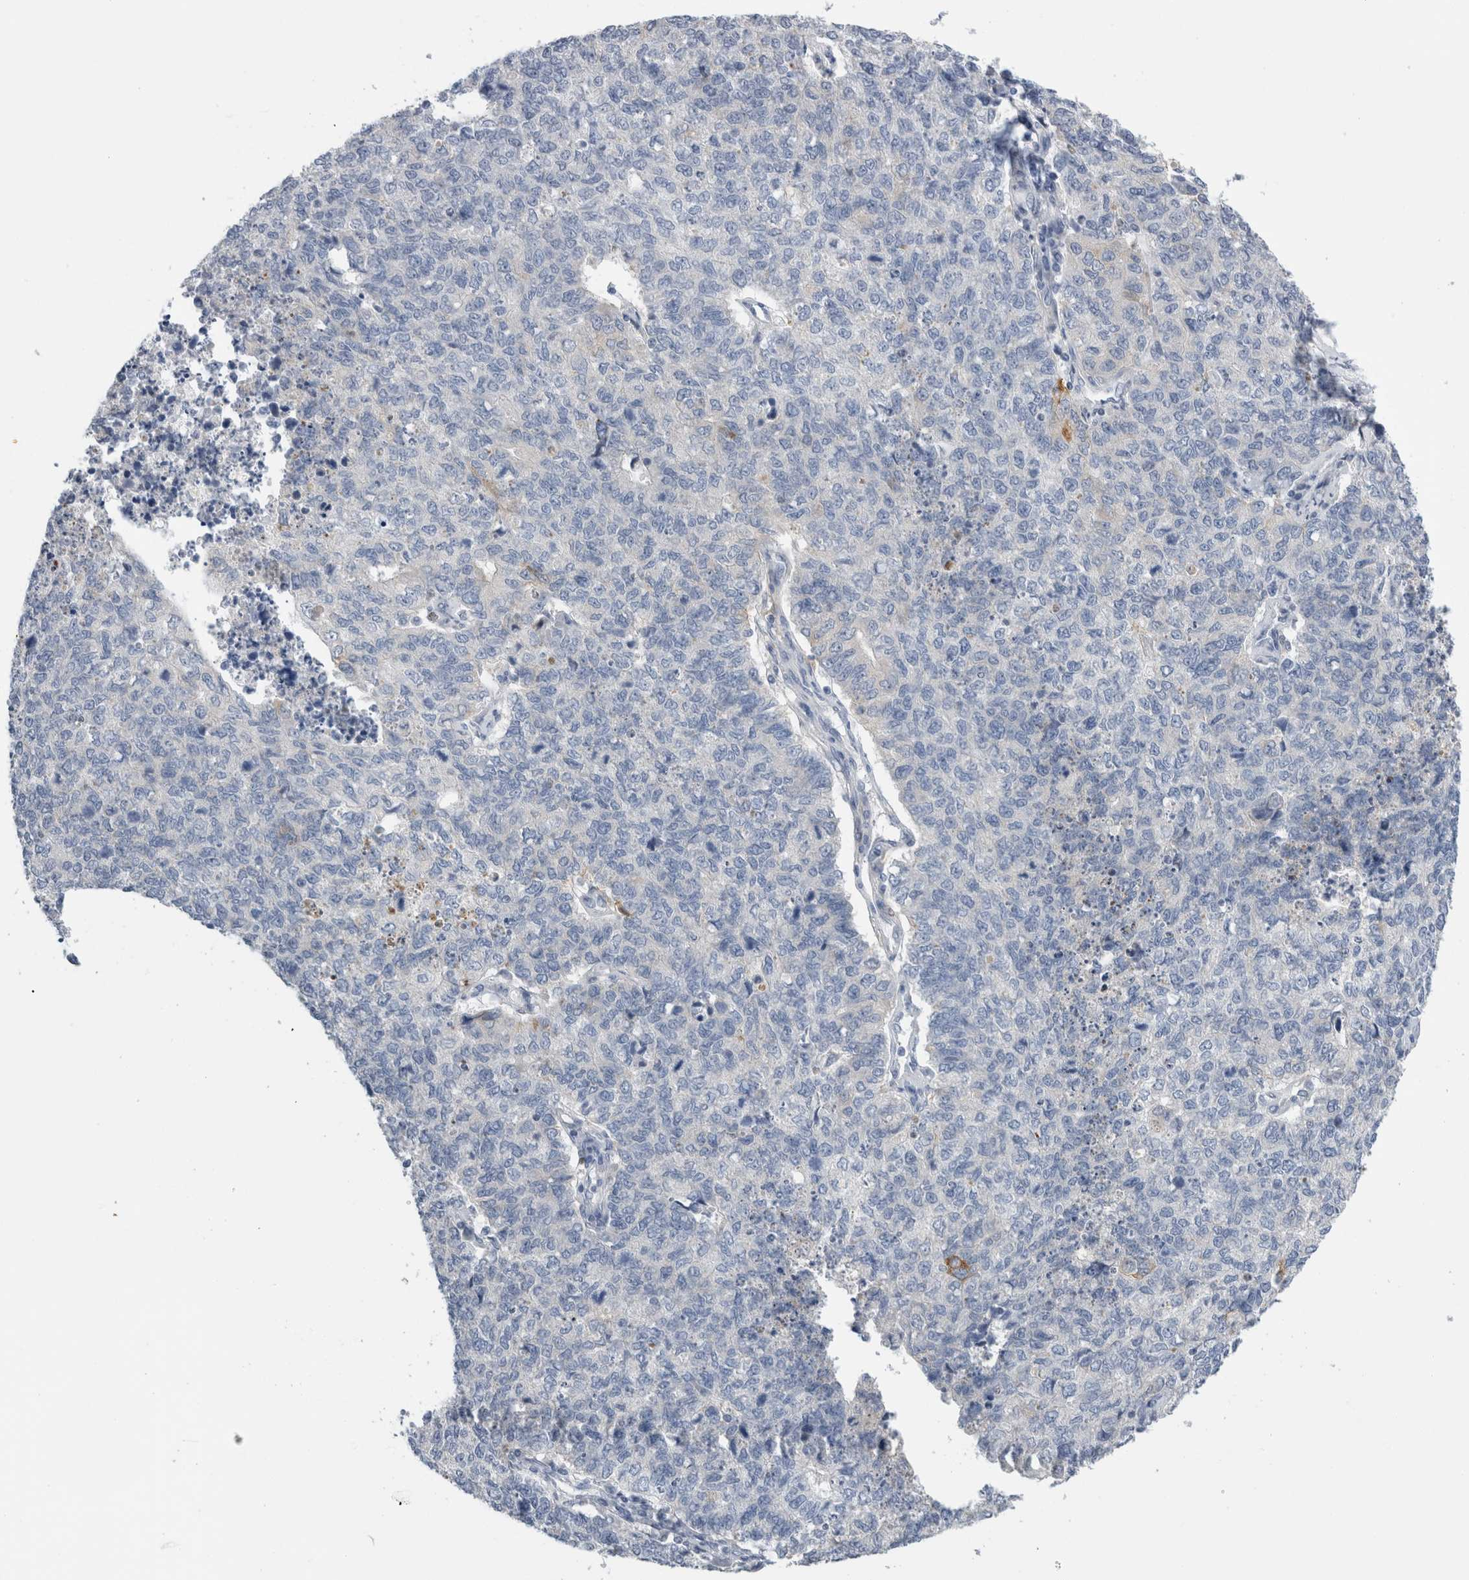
{"staining": {"intensity": "negative", "quantity": "none", "location": "none"}, "tissue": "cervical cancer", "cell_type": "Tumor cells", "image_type": "cancer", "snomed": [{"axis": "morphology", "description": "Squamous cell carcinoma, NOS"}, {"axis": "topography", "description": "Cervix"}], "caption": "An immunohistochemistry (IHC) micrograph of squamous cell carcinoma (cervical) is shown. There is no staining in tumor cells of squamous cell carcinoma (cervical).", "gene": "SLC20A2", "patient": {"sex": "female", "age": 63}}